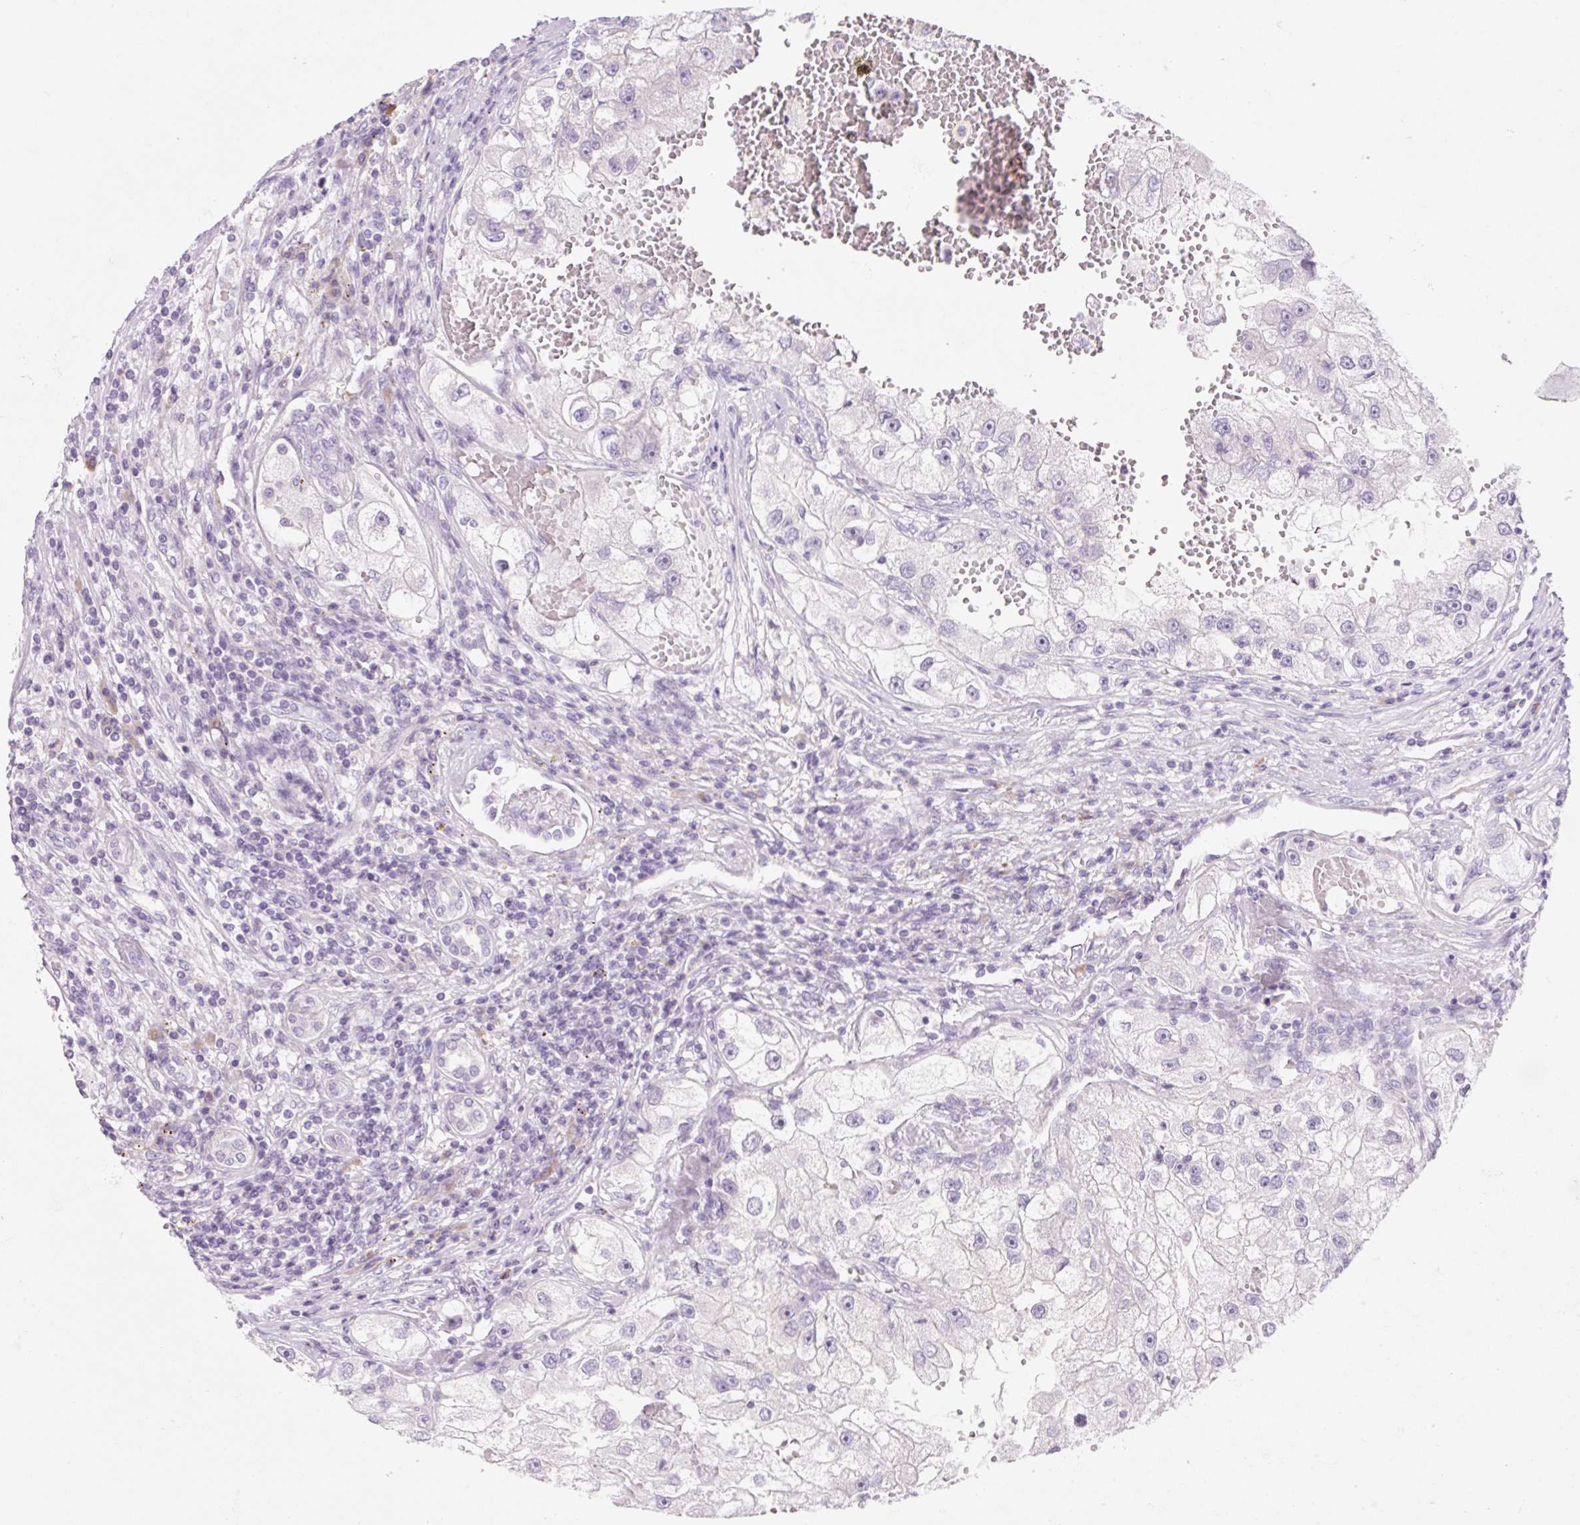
{"staining": {"intensity": "negative", "quantity": "none", "location": "none"}, "tissue": "renal cancer", "cell_type": "Tumor cells", "image_type": "cancer", "snomed": [{"axis": "morphology", "description": "Adenocarcinoma, NOS"}, {"axis": "topography", "description": "Kidney"}], "caption": "High power microscopy histopathology image of an immunohistochemistry (IHC) micrograph of renal cancer (adenocarcinoma), revealing no significant staining in tumor cells. Nuclei are stained in blue.", "gene": "CELF6", "patient": {"sex": "male", "age": 63}}